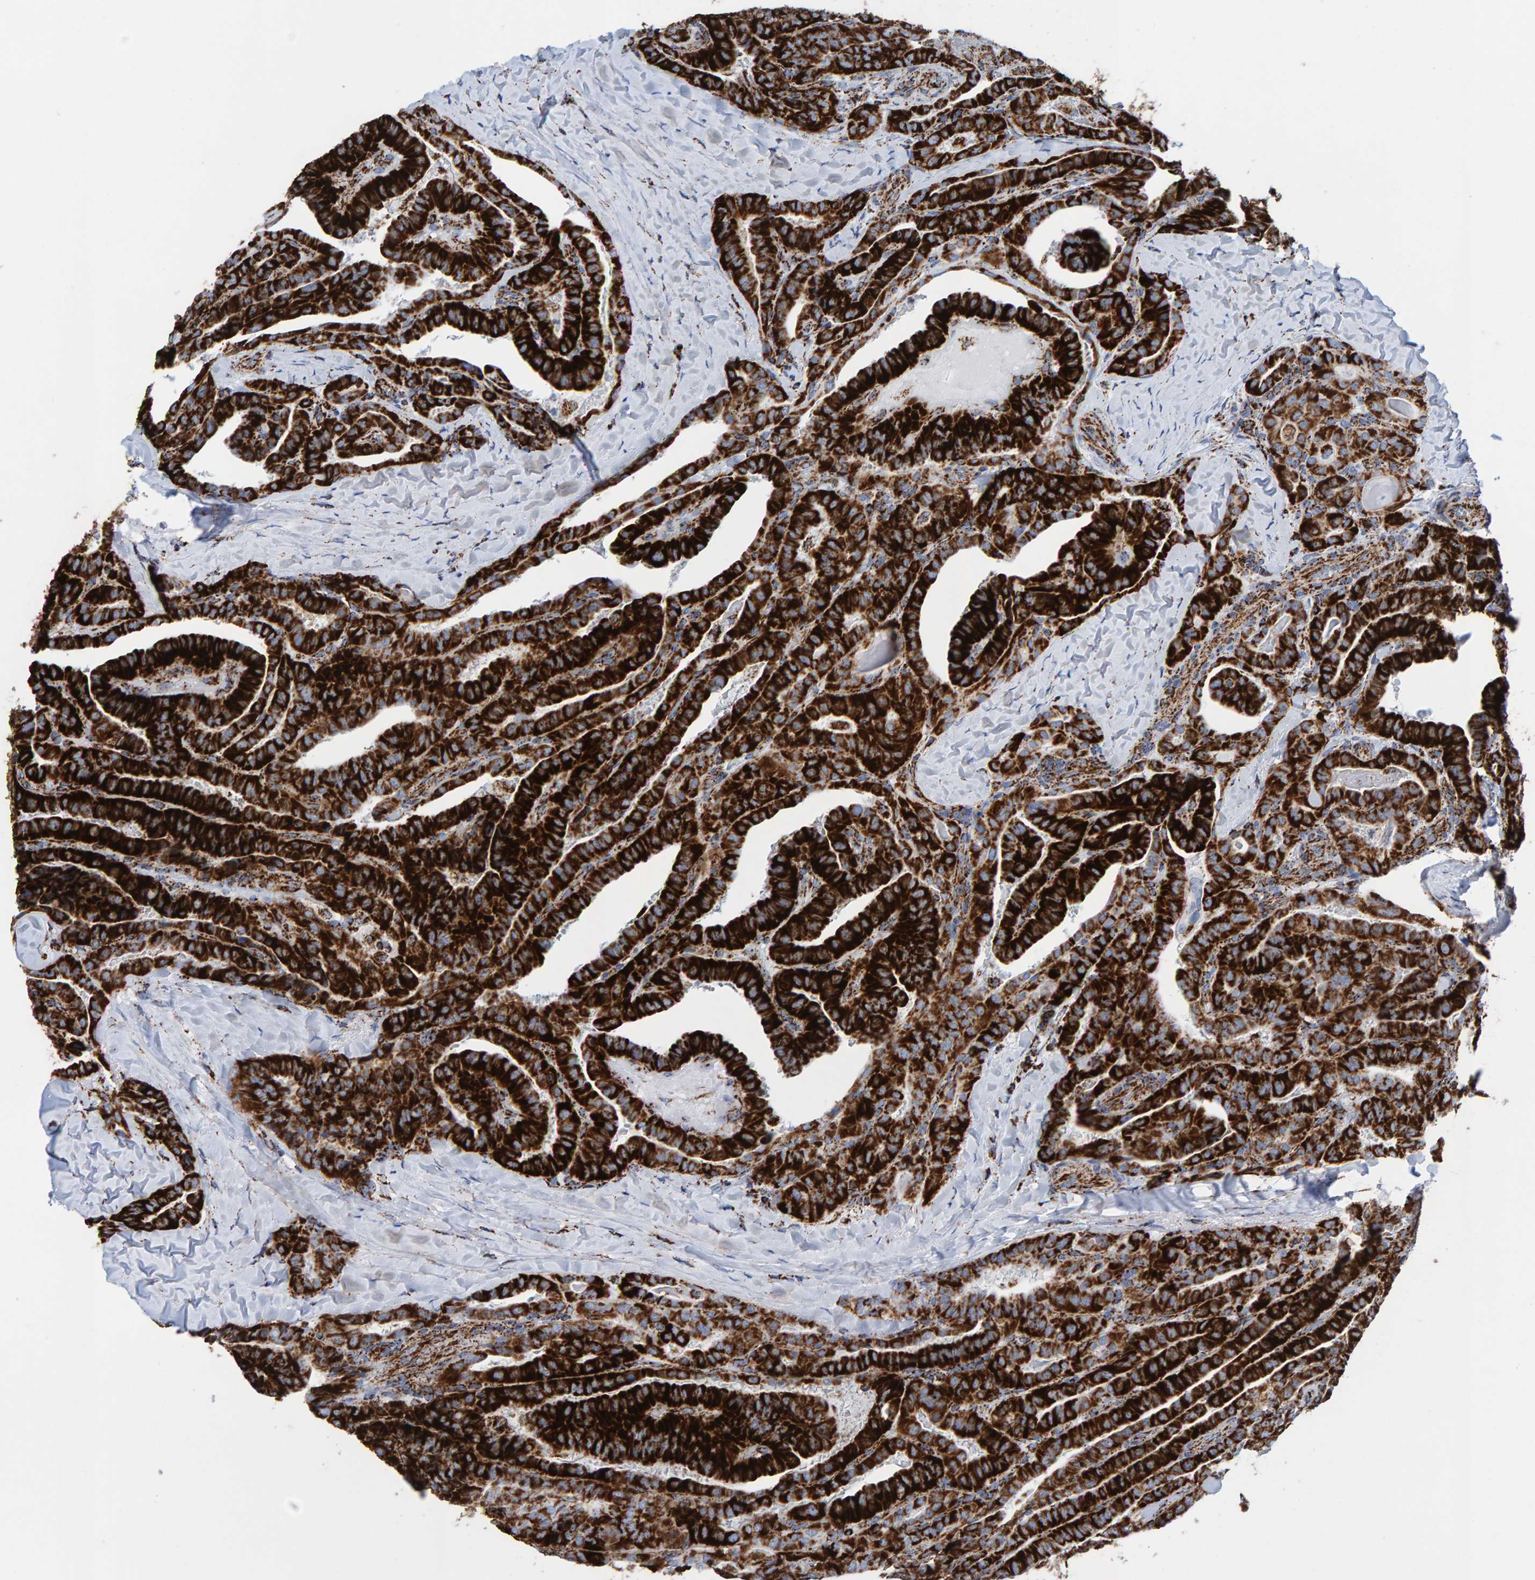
{"staining": {"intensity": "strong", "quantity": ">75%", "location": "cytoplasmic/membranous"}, "tissue": "thyroid cancer", "cell_type": "Tumor cells", "image_type": "cancer", "snomed": [{"axis": "morphology", "description": "Papillary adenocarcinoma, NOS"}, {"axis": "topography", "description": "Thyroid gland"}], "caption": "IHC histopathology image of human papillary adenocarcinoma (thyroid) stained for a protein (brown), which reveals high levels of strong cytoplasmic/membranous expression in about >75% of tumor cells.", "gene": "ENSG00000262660", "patient": {"sex": "male", "age": 77}}